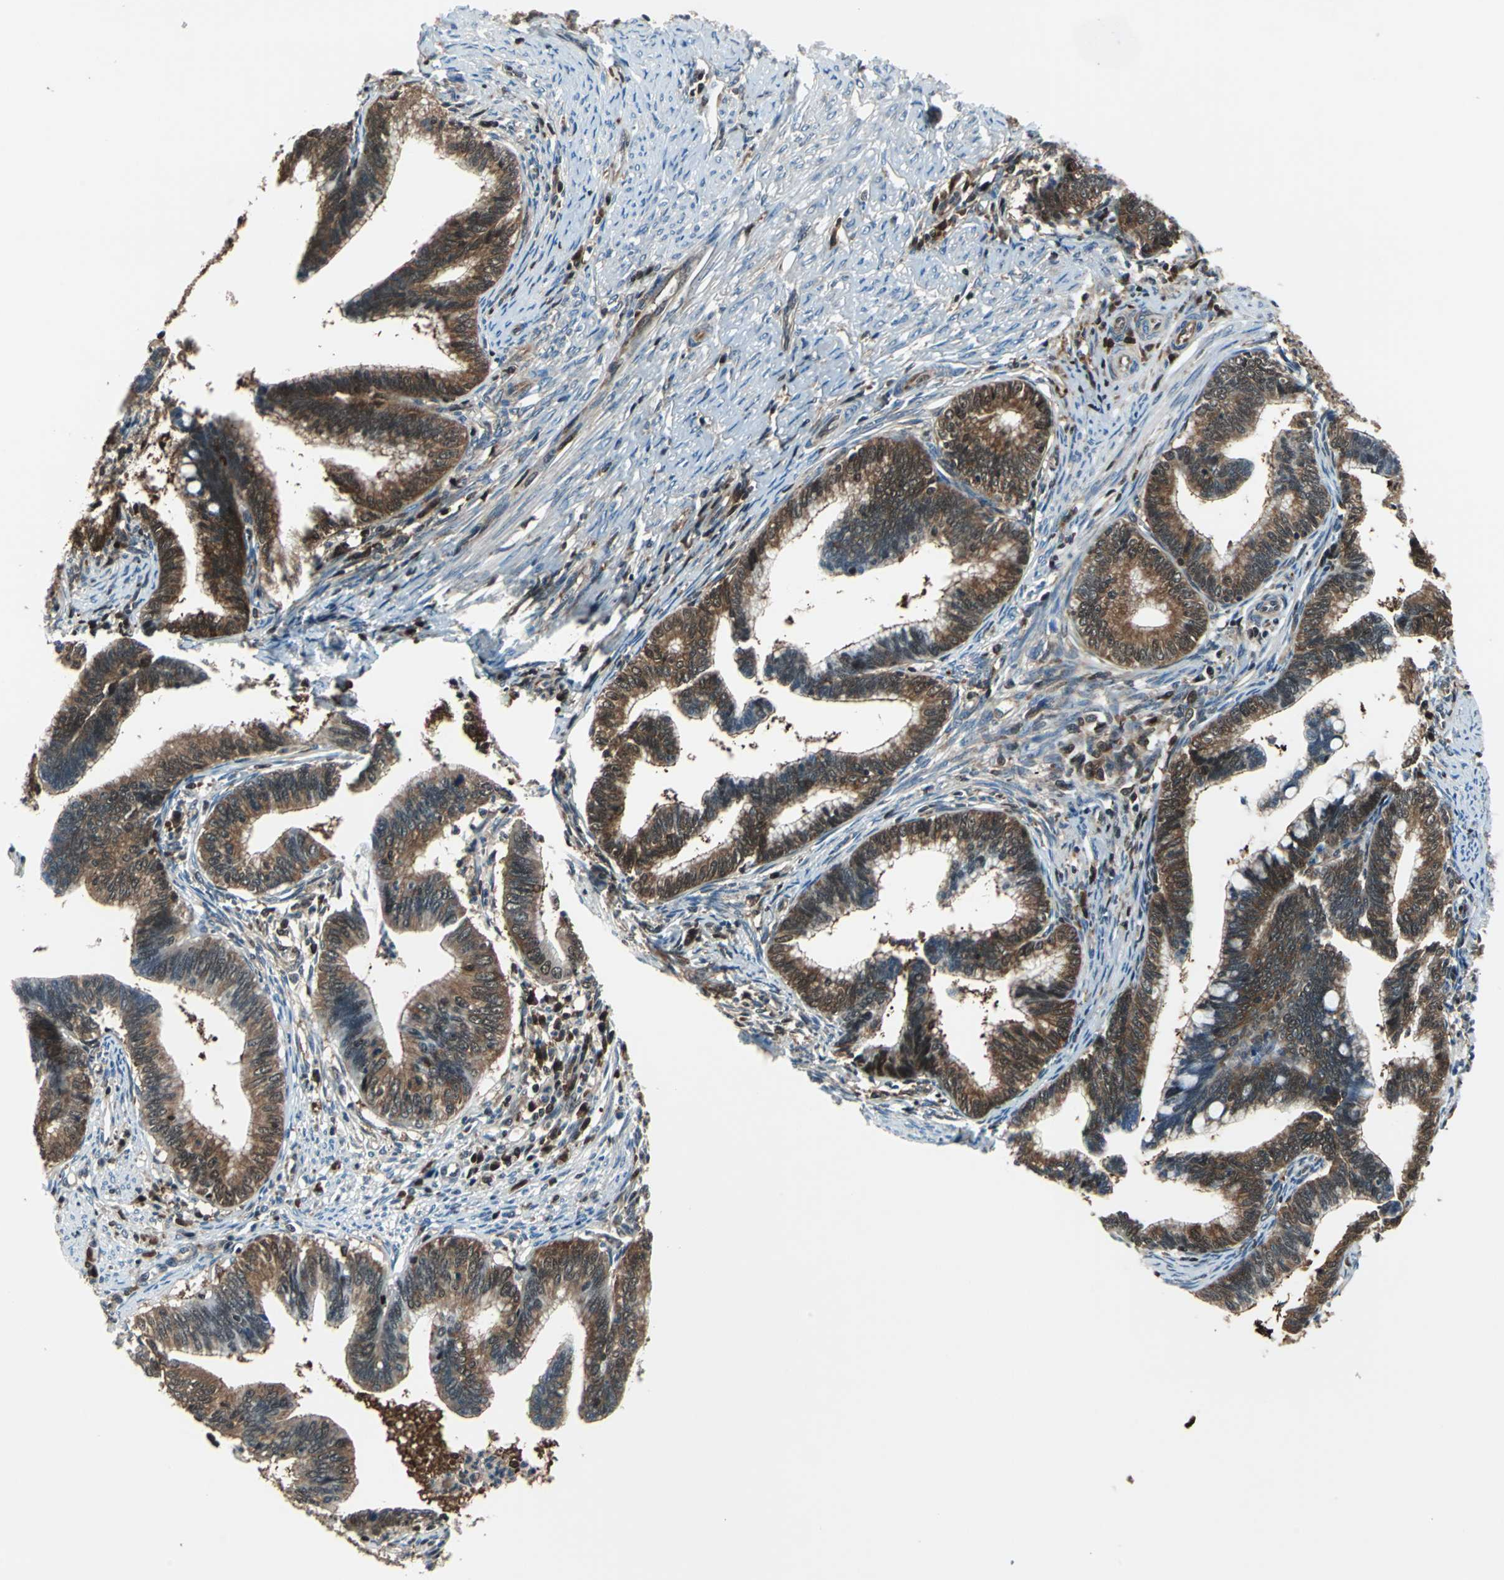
{"staining": {"intensity": "moderate", "quantity": "25%-75%", "location": "cytoplasmic/membranous"}, "tissue": "cervical cancer", "cell_type": "Tumor cells", "image_type": "cancer", "snomed": [{"axis": "morphology", "description": "Adenocarcinoma, NOS"}, {"axis": "topography", "description": "Cervix"}], "caption": "Immunohistochemistry (IHC) staining of cervical adenocarcinoma, which exhibits medium levels of moderate cytoplasmic/membranous positivity in about 25%-75% of tumor cells indicating moderate cytoplasmic/membranous protein expression. The staining was performed using DAB (brown) for protein detection and nuclei were counterstained in hematoxylin (blue).", "gene": "PSME1", "patient": {"sex": "female", "age": 36}}